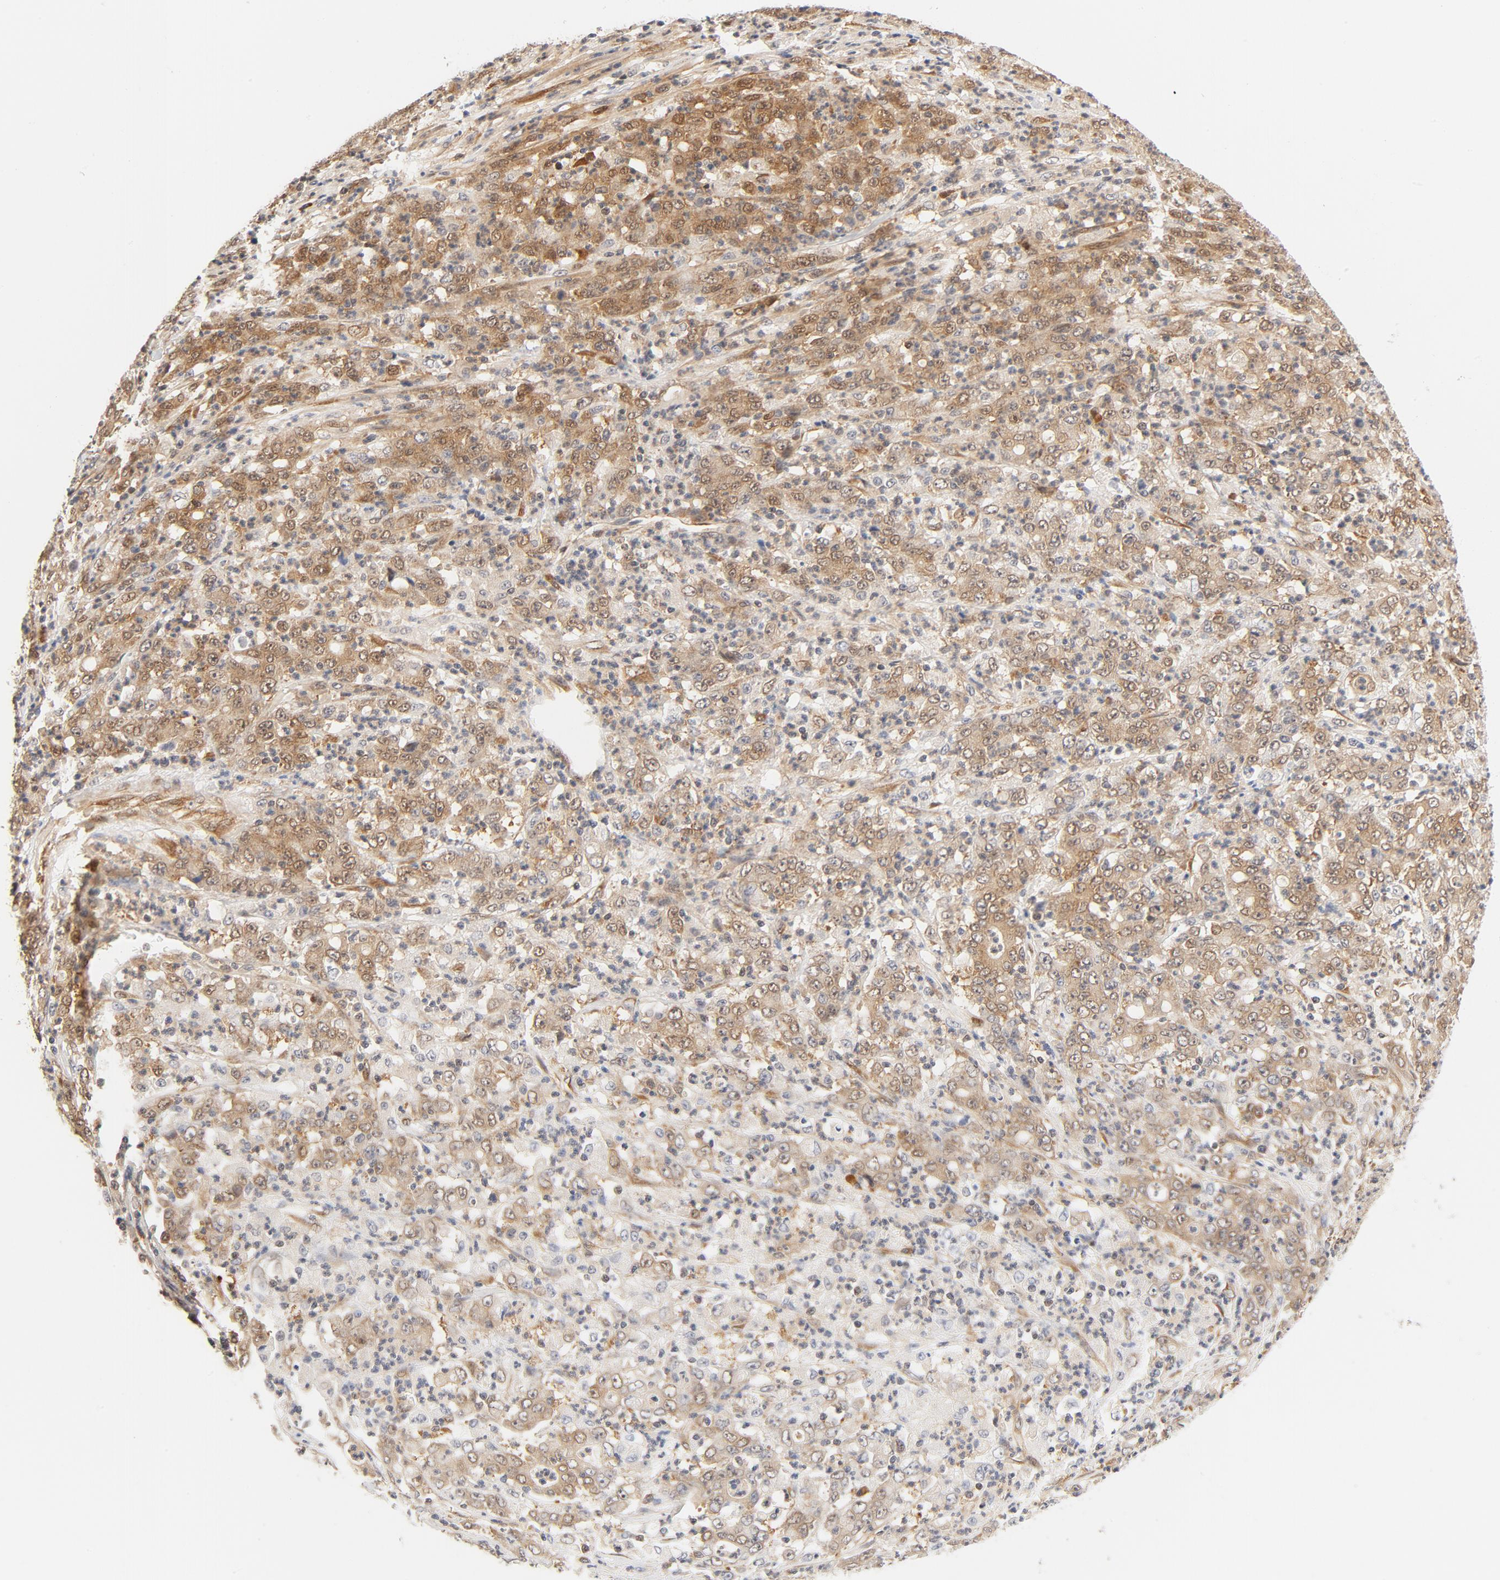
{"staining": {"intensity": "moderate", "quantity": ">75%", "location": "cytoplasmic/membranous,nuclear"}, "tissue": "stomach cancer", "cell_type": "Tumor cells", "image_type": "cancer", "snomed": [{"axis": "morphology", "description": "Adenocarcinoma, NOS"}, {"axis": "topography", "description": "Stomach, lower"}], "caption": "Immunohistochemistry (DAB (3,3'-diaminobenzidine)) staining of stomach cancer demonstrates moderate cytoplasmic/membranous and nuclear protein positivity in about >75% of tumor cells.", "gene": "EIF4E", "patient": {"sex": "female", "age": 71}}